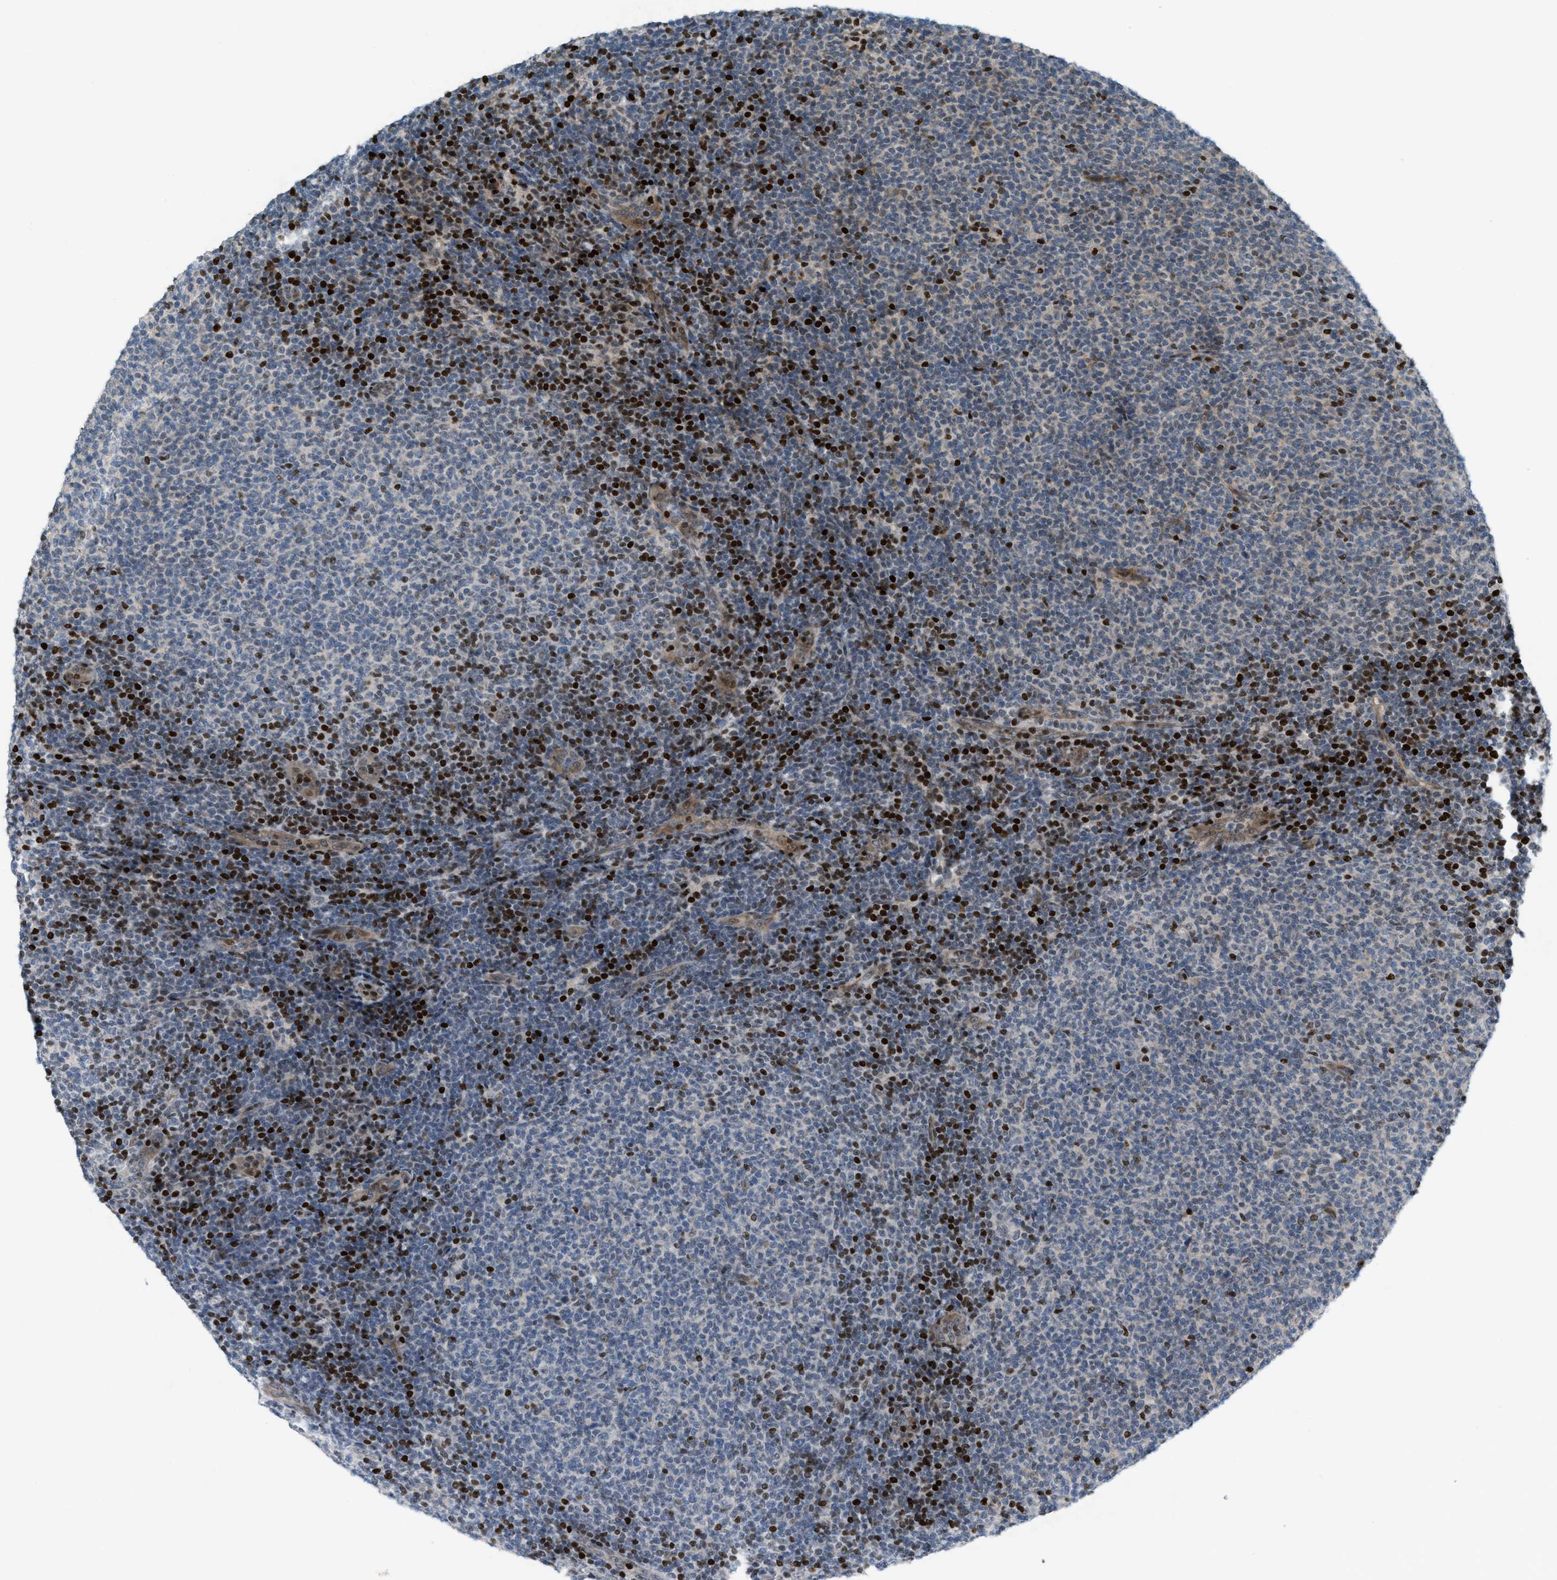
{"staining": {"intensity": "negative", "quantity": "none", "location": "none"}, "tissue": "lymphoma", "cell_type": "Tumor cells", "image_type": "cancer", "snomed": [{"axis": "morphology", "description": "Malignant lymphoma, non-Hodgkin's type, Low grade"}, {"axis": "topography", "description": "Lymph node"}], "caption": "Micrograph shows no protein expression in tumor cells of malignant lymphoma, non-Hodgkin's type (low-grade) tissue.", "gene": "ZNF276", "patient": {"sex": "male", "age": 66}}